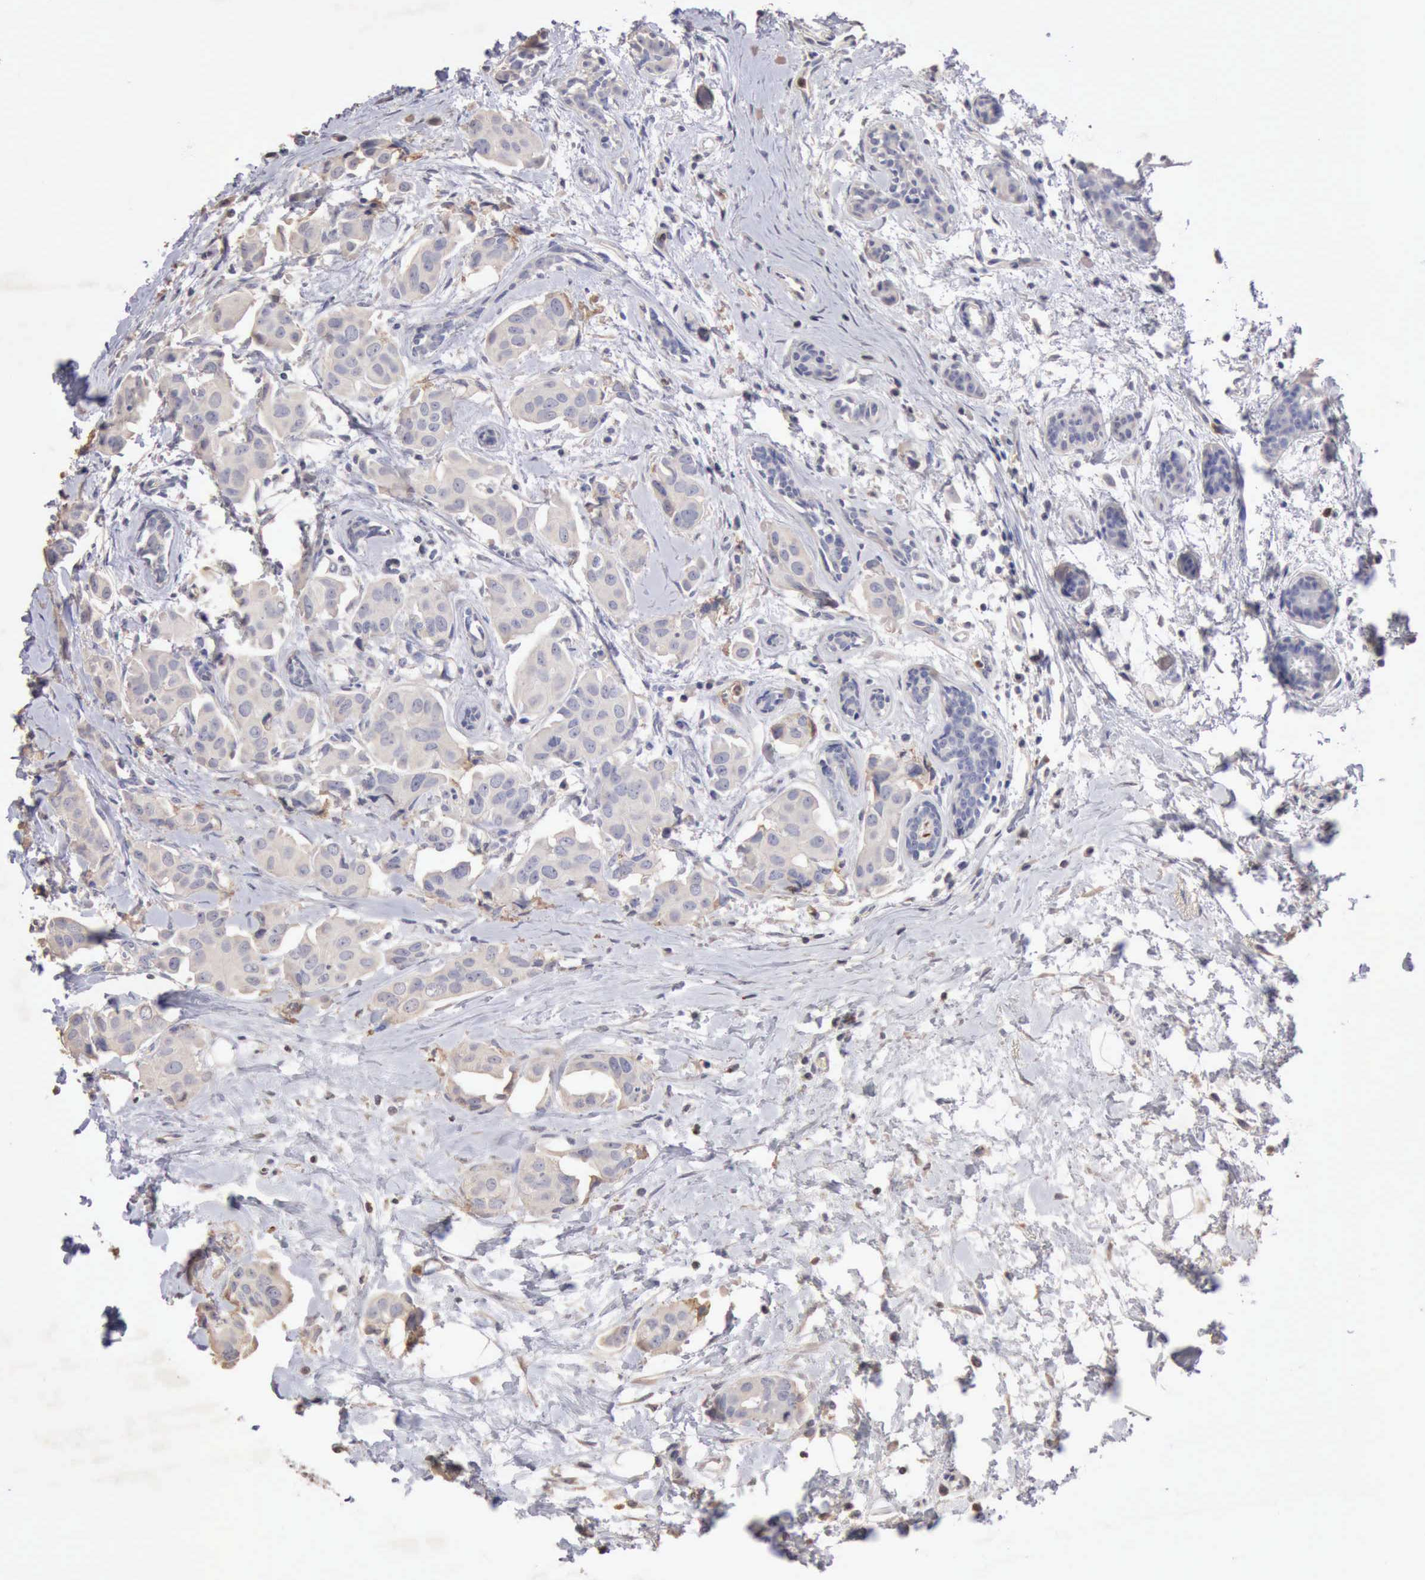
{"staining": {"intensity": "negative", "quantity": "none", "location": "none"}, "tissue": "breast cancer", "cell_type": "Tumor cells", "image_type": "cancer", "snomed": [{"axis": "morphology", "description": "Duct carcinoma"}, {"axis": "topography", "description": "Breast"}], "caption": "This is an immunohistochemistry micrograph of human invasive ductal carcinoma (breast). There is no staining in tumor cells.", "gene": "KRT6B", "patient": {"sex": "female", "age": 40}}